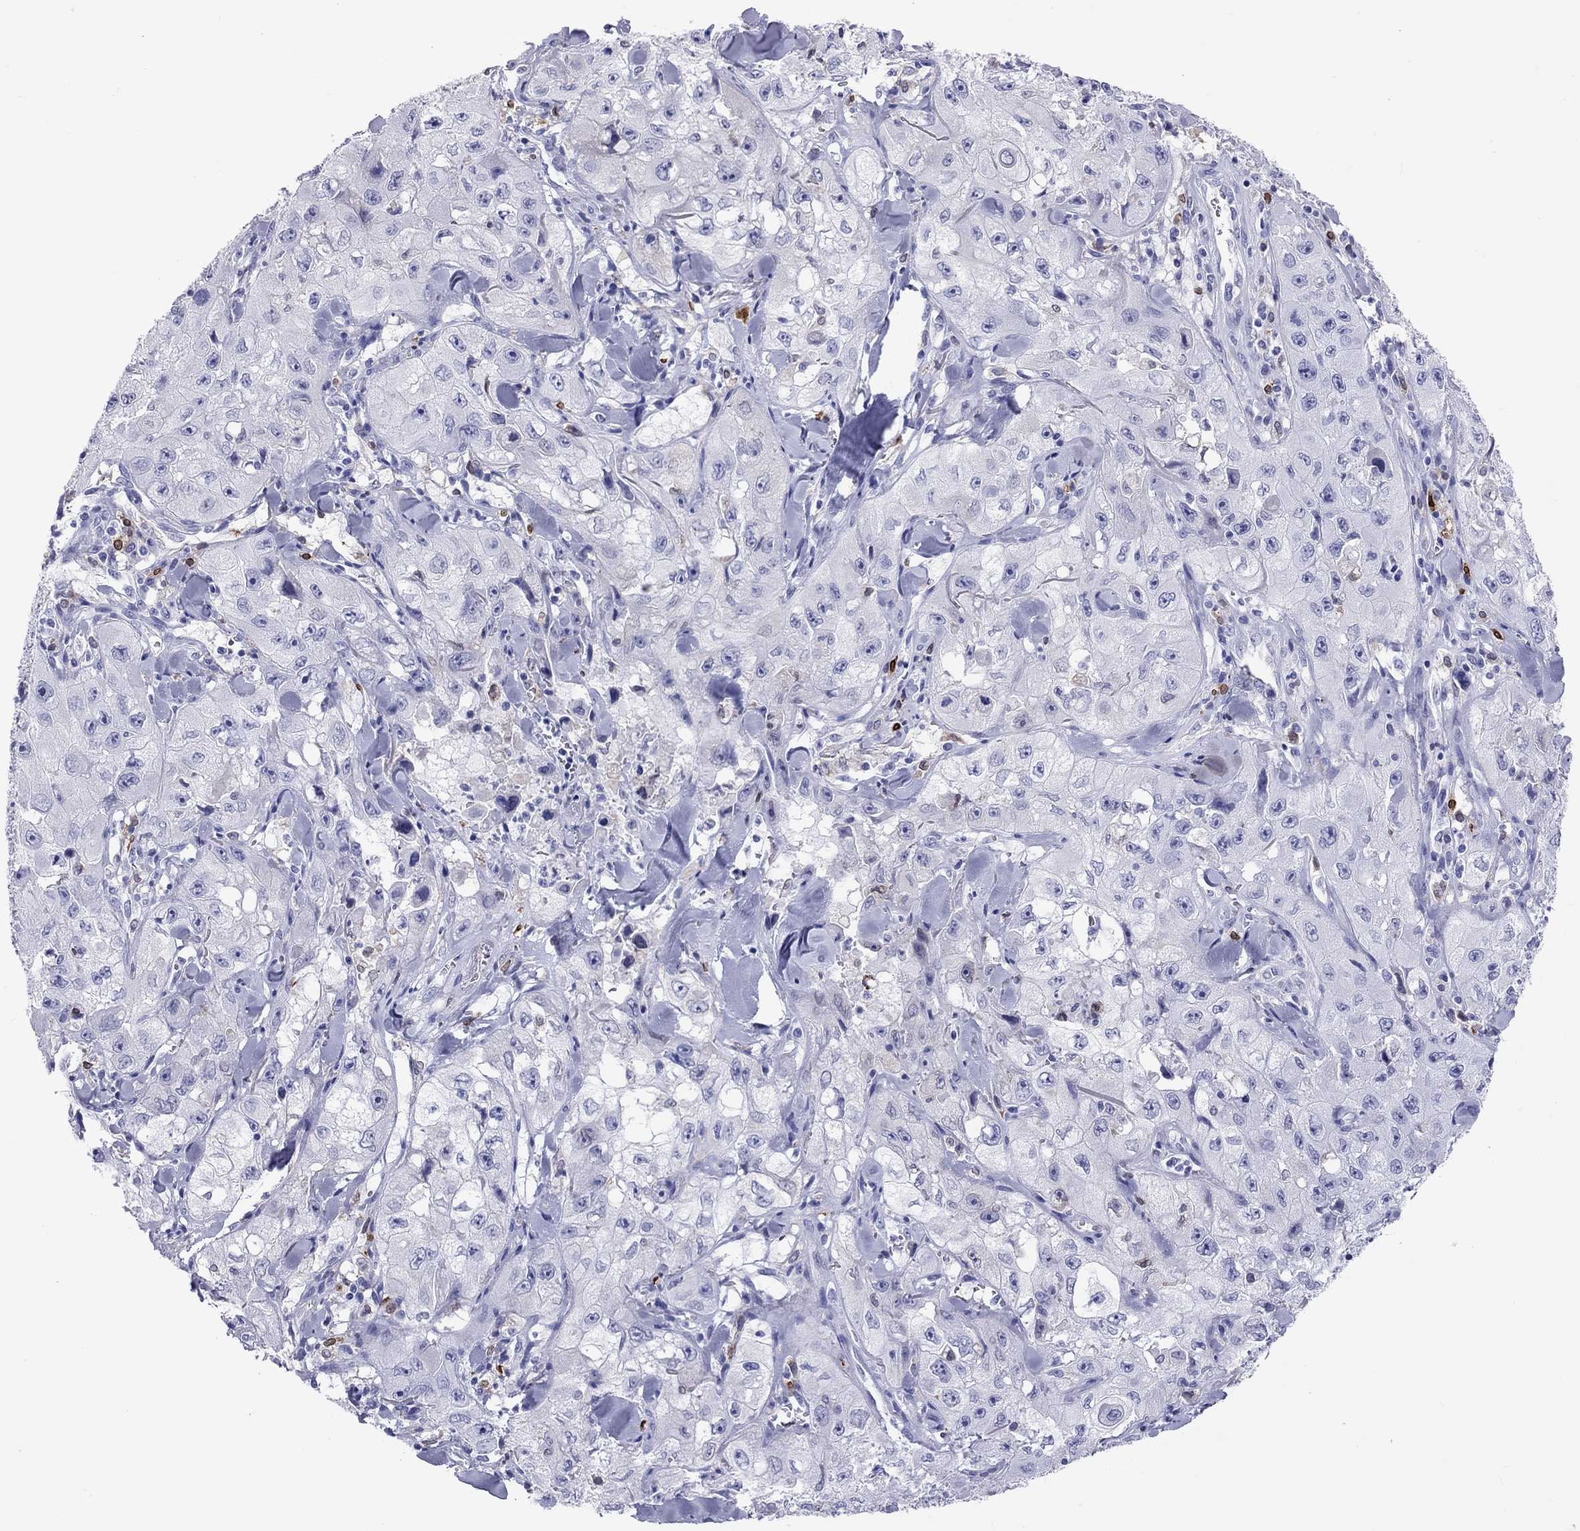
{"staining": {"intensity": "negative", "quantity": "none", "location": "none"}, "tissue": "skin cancer", "cell_type": "Tumor cells", "image_type": "cancer", "snomed": [{"axis": "morphology", "description": "Squamous cell carcinoma, NOS"}, {"axis": "topography", "description": "Skin"}, {"axis": "topography", "description": "Subcutis"}], "caption": "Tumor cells are negative for brown protein staining in skin squamous cell carcinoma.", "gene": "ADORA2A", "patient": {"sex": "male", "age": 73}}